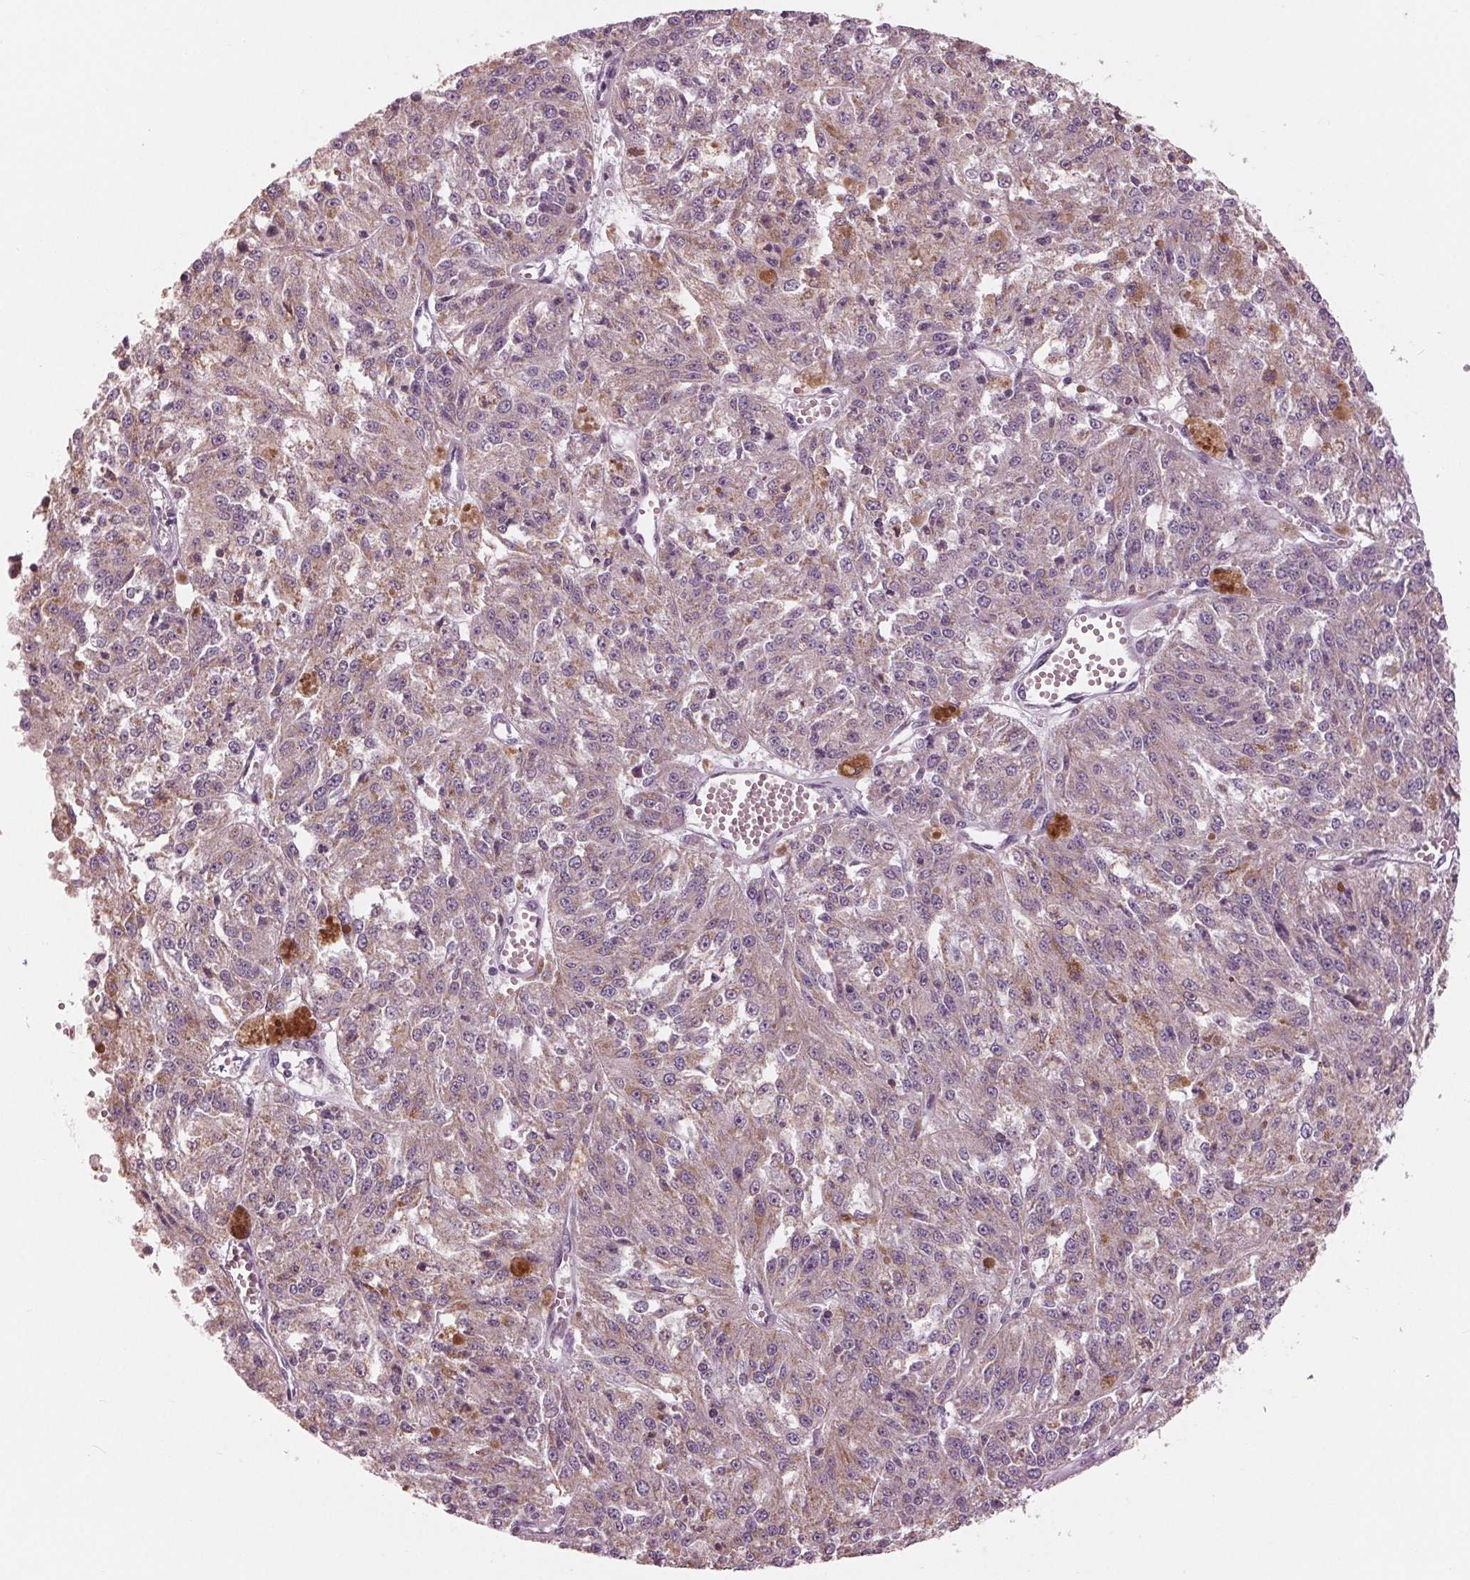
{"staining": {"intensity": "weak", "quantity": "<25%", "location": "cytoplasmic/membranous"}, "tissue": "melanoma", "cell_type": "Tumor cells", "image_type": "cancer", "snomed": [{"axis": "morphology", "description": "Malignant melanoma, Metastatic site"}, {"axis": "topography", "description": "Lymph node"}], "caption": "Tumor cells show no significant positivity in malignant melanoma (metastatic site).", "gene": "SAMD4A", "patient": {"sex": "female", "age": 64}}